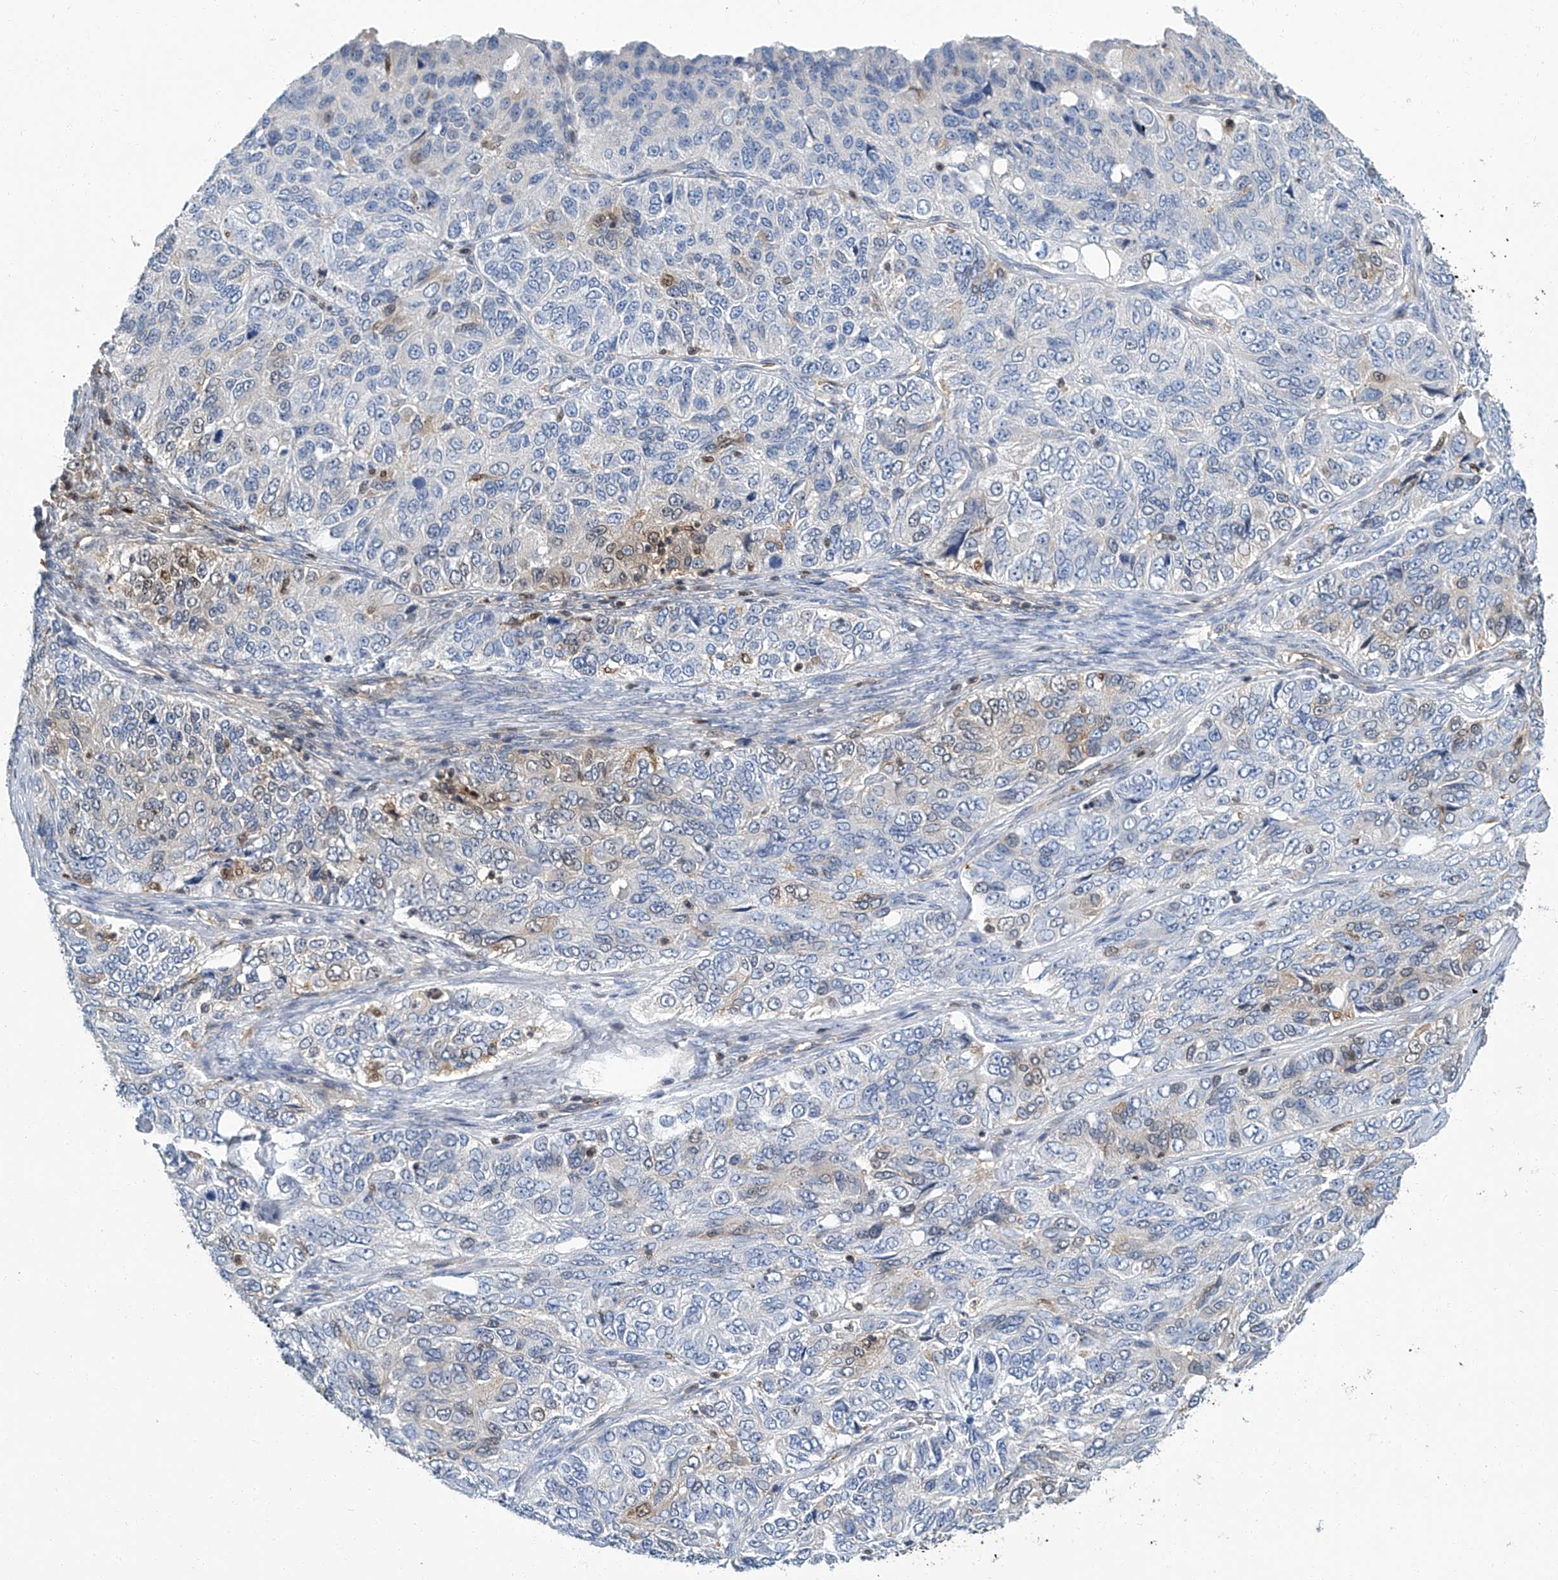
{"staining": {"intensity": "weak", "quantity": "<25%", "location": "cytoplasmic/membranous,nuclear"}, "tissue": "ovarian cancer", "cell_type": "Tumor cells", "image_type": "cancer", "snomed": [{"axis": "morphology", "description": "Carcinoma, endometroid"}, {"axis": "topography", "description": "Ovary"}], "caption": "This is an immunohistochemistry histopathology image of ovarian endometroid carcinoma. There is no positivity in tumor cells.", "gene": "PSMB10", "patient": {"sex": "female", "age": 51}}